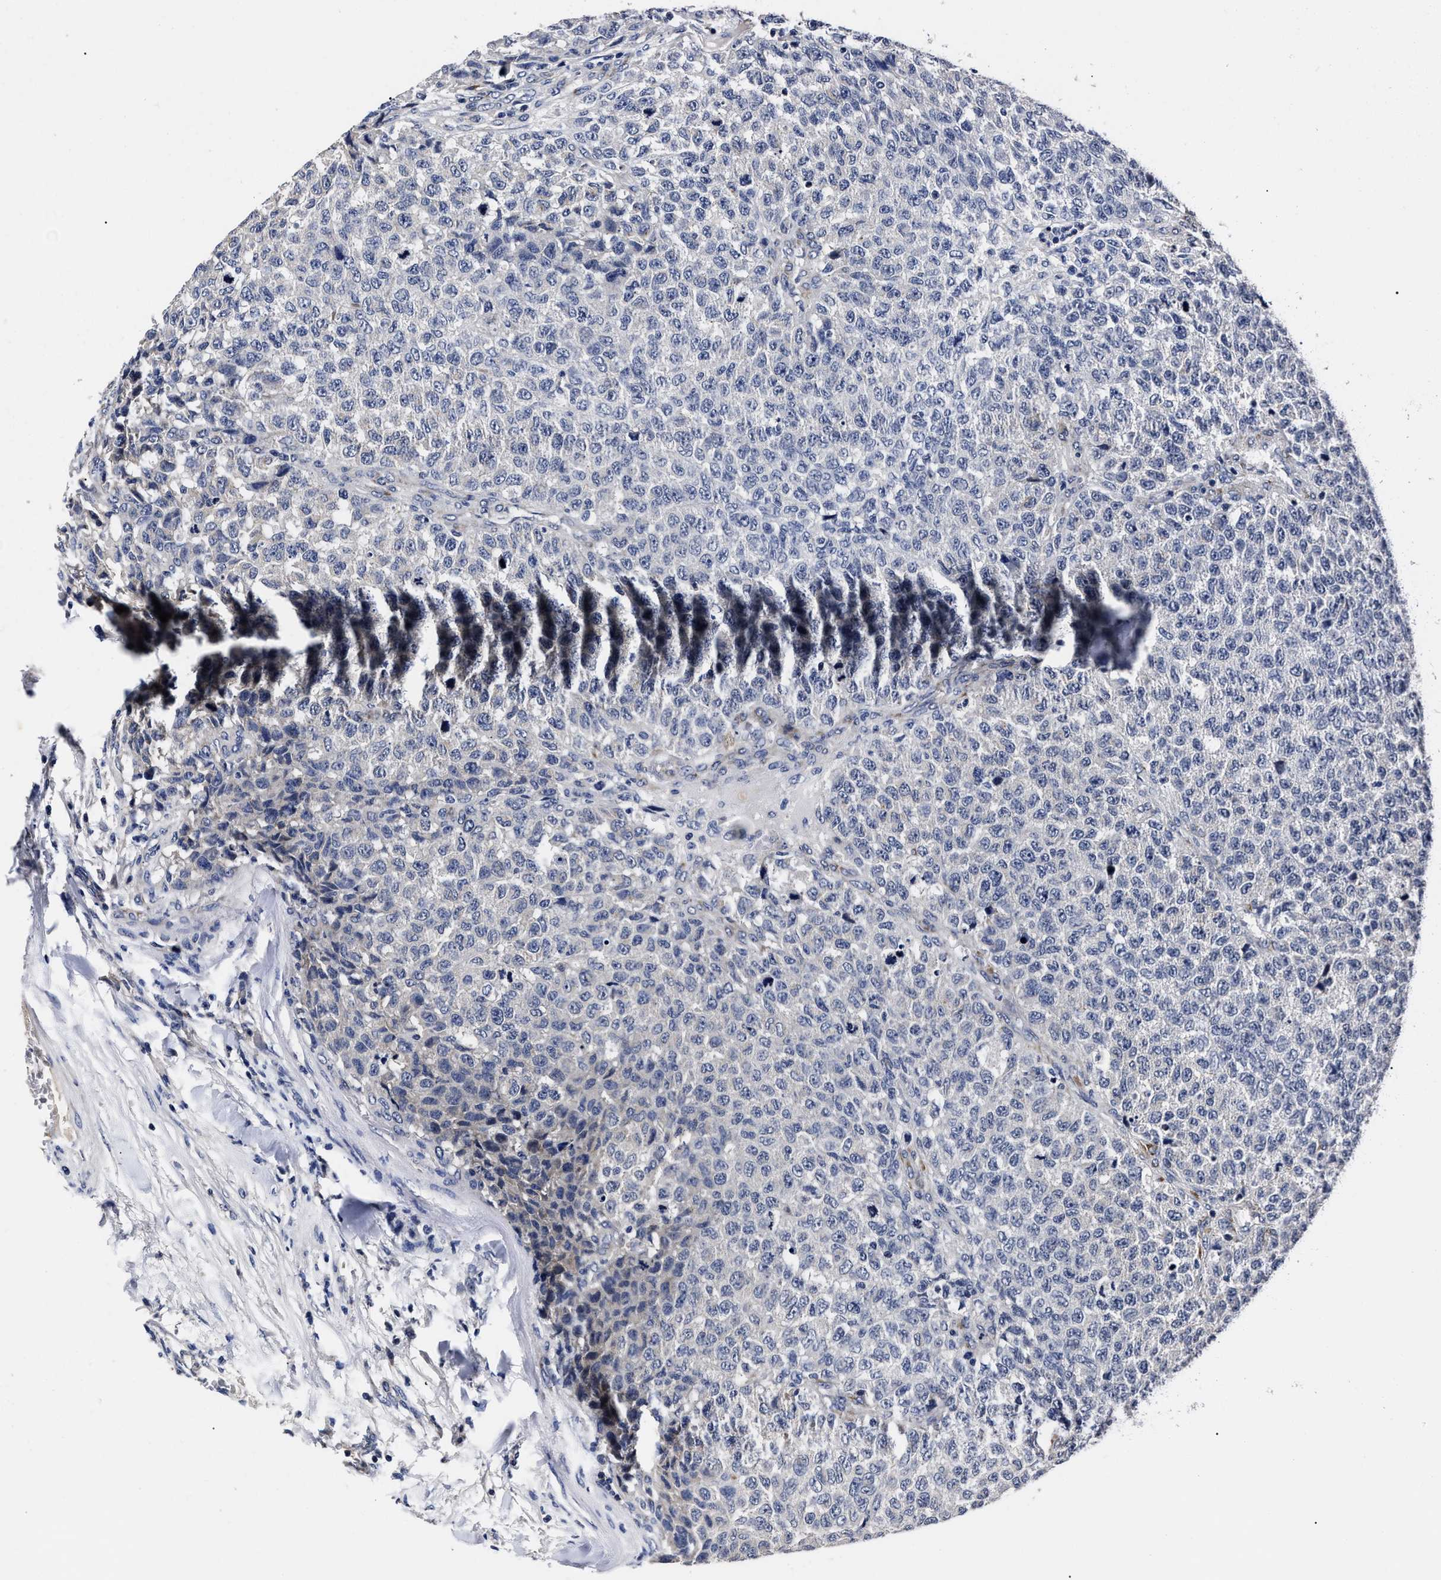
{"staining": {"intensity": "negative", "quantity": "none", "location": "none"}, "tissue": "testis cancer", "cell_type": "Tumor cells", "image_type": "cancer", "snomed": [{"axis": "morphology", "description": "Seminoma, NOS"}, {"axis": "topography", "description": "Testis"}], "caption": "IHC image of human testis cancer stained for a protein (brown), which reveals no positivity in tumor cells. (DAB IHC, high magnification).", "gene": "OLFML2A", "patient": {"sex": "male", "age": 59}}